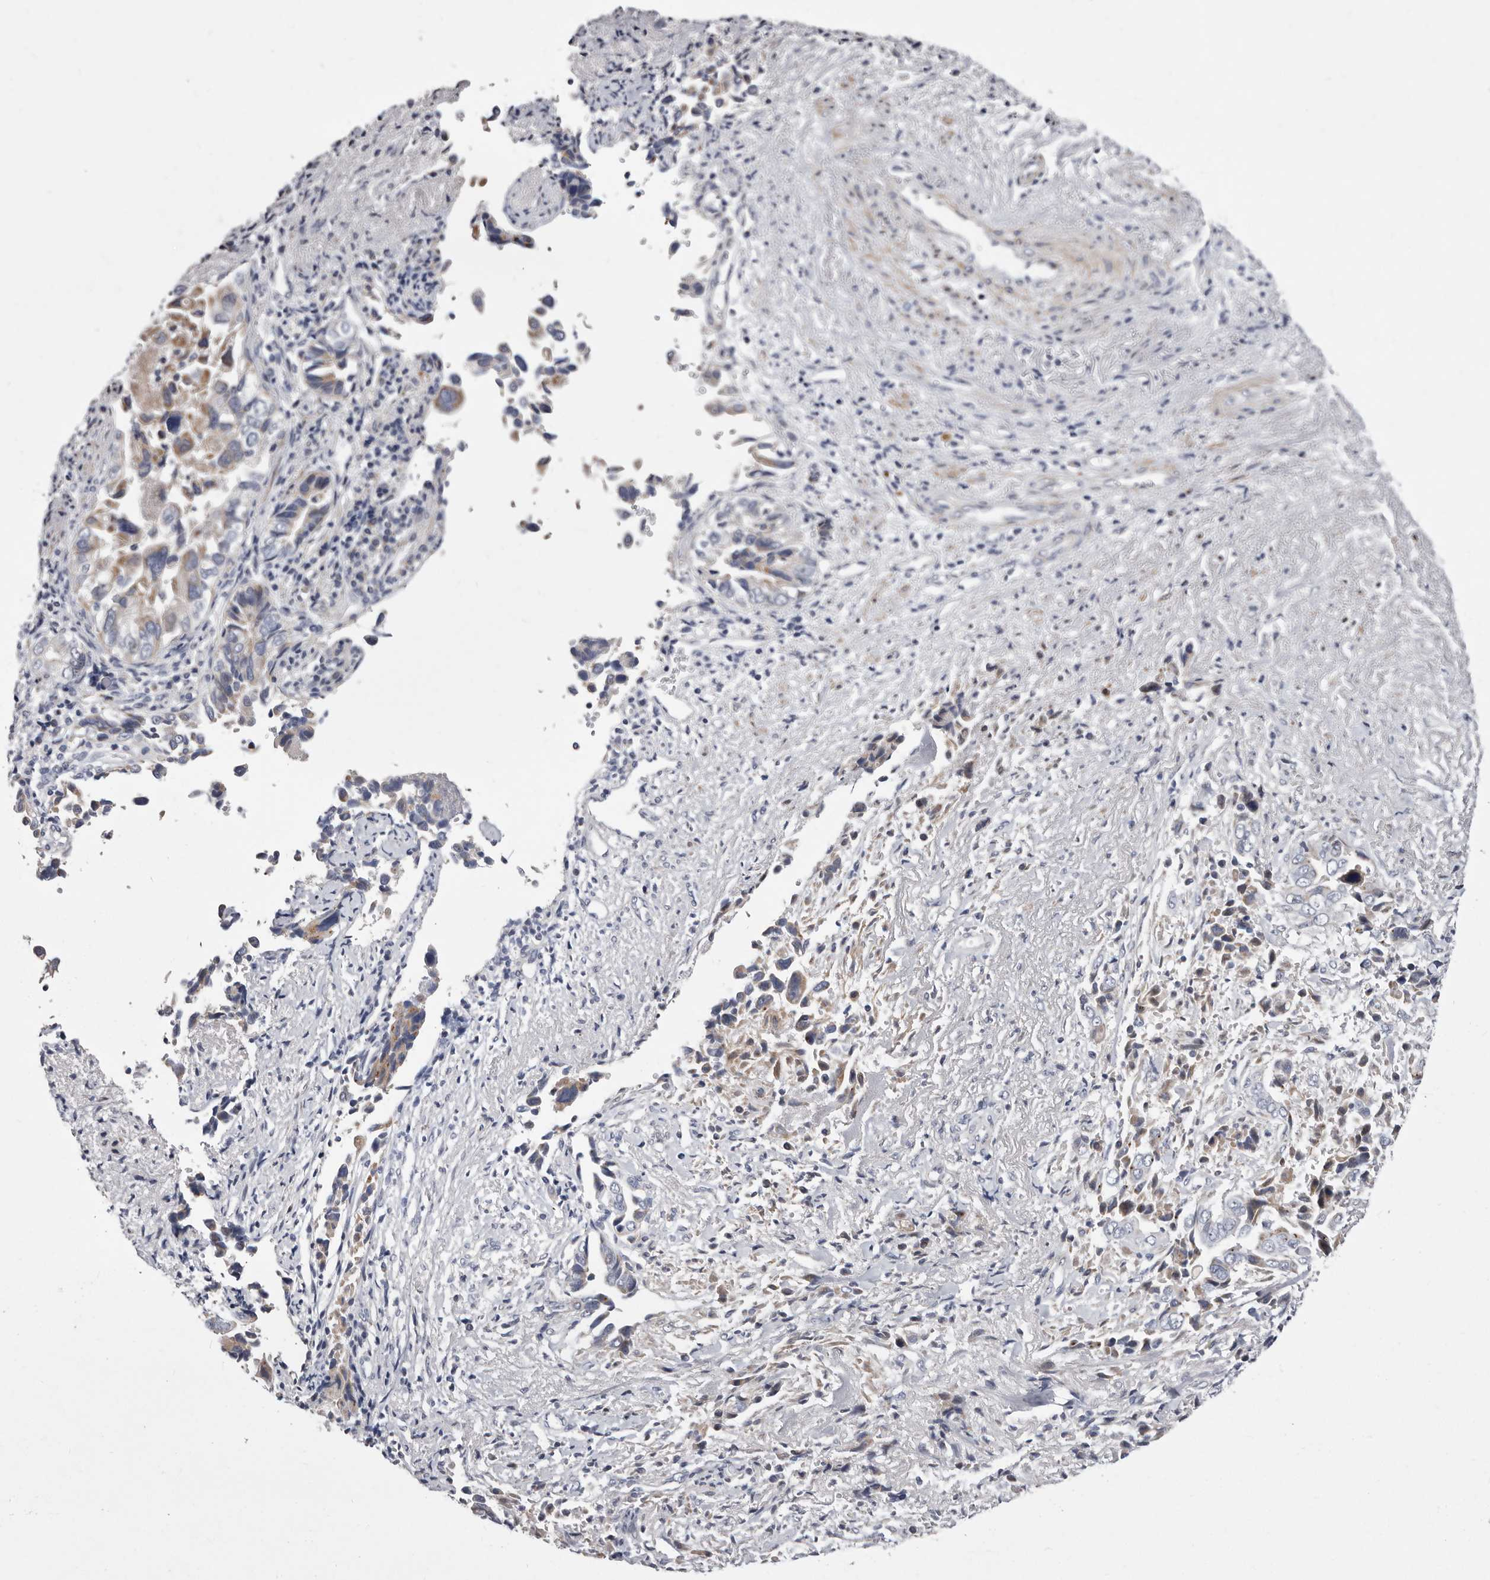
{"staining": {"intensity": "weak", "quantity": "25%-75%", "location": "cytoplasmic/membranous"}, "tissue": "liver cancer", "cell_type": "Tumor cells", "image_type": "cancer", "snomed": [{"axis": "morphology", "description": "Cholangiocarcinoma"}, {"axis": "topography", "description": "Liver"}], "caption": "This histopathology image shows cholangiocarcinoma (liver) stained with immunohistochemistry to label a protein in brown. The cytoplasmic/membranous of tumor cells show weak positivity for the protein. Nuclei are counter-stained blue.", "gene": "NUBPL", "patient": {"sex": "female", "age": 79}}